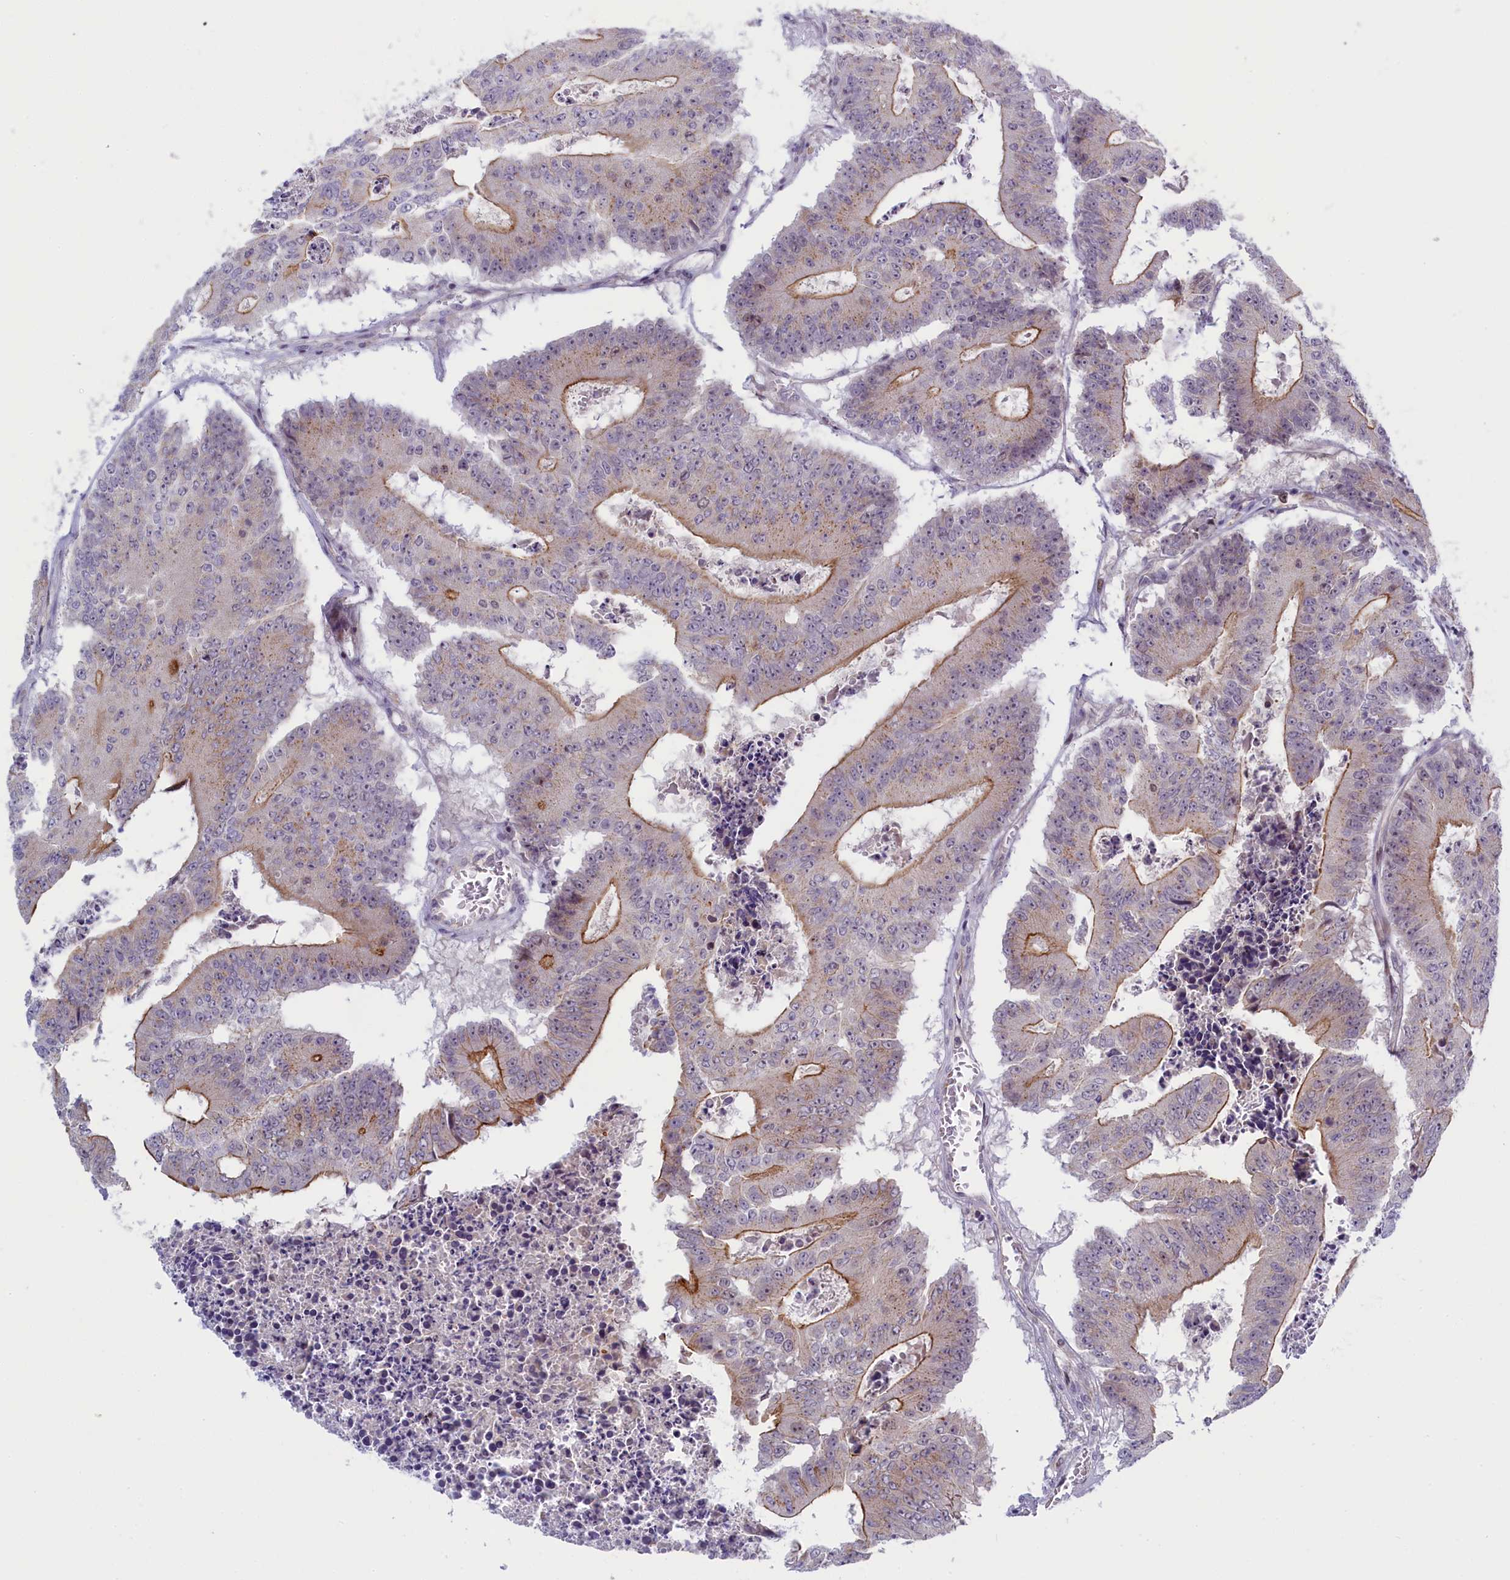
{"staining": {"intensity": "moderate", "quantity": "<25%", "location": "cytoplasmic/membranous"}, "tissue": "colorectal cancer", "cell_type": "Tumor cells", "image_type": "cancer", "snomed": [{"axis": "morphology", "description": "Adenocarcinoma, NOS"}, {"axis": "topography", "description": "Colon"}], "caption": "Protein staining of colorectal cancer (adenocarcinoma) tissue shows moderate cytoplasmic/membranous staining in about <25% of tumor cells. The staining is performed using DAB brown chromogen to label protein expression. The nuclei are counter-stained blue using hematoxylin.", "gene": "CCL23", "patient": {"sex": "male", "age": 87}}